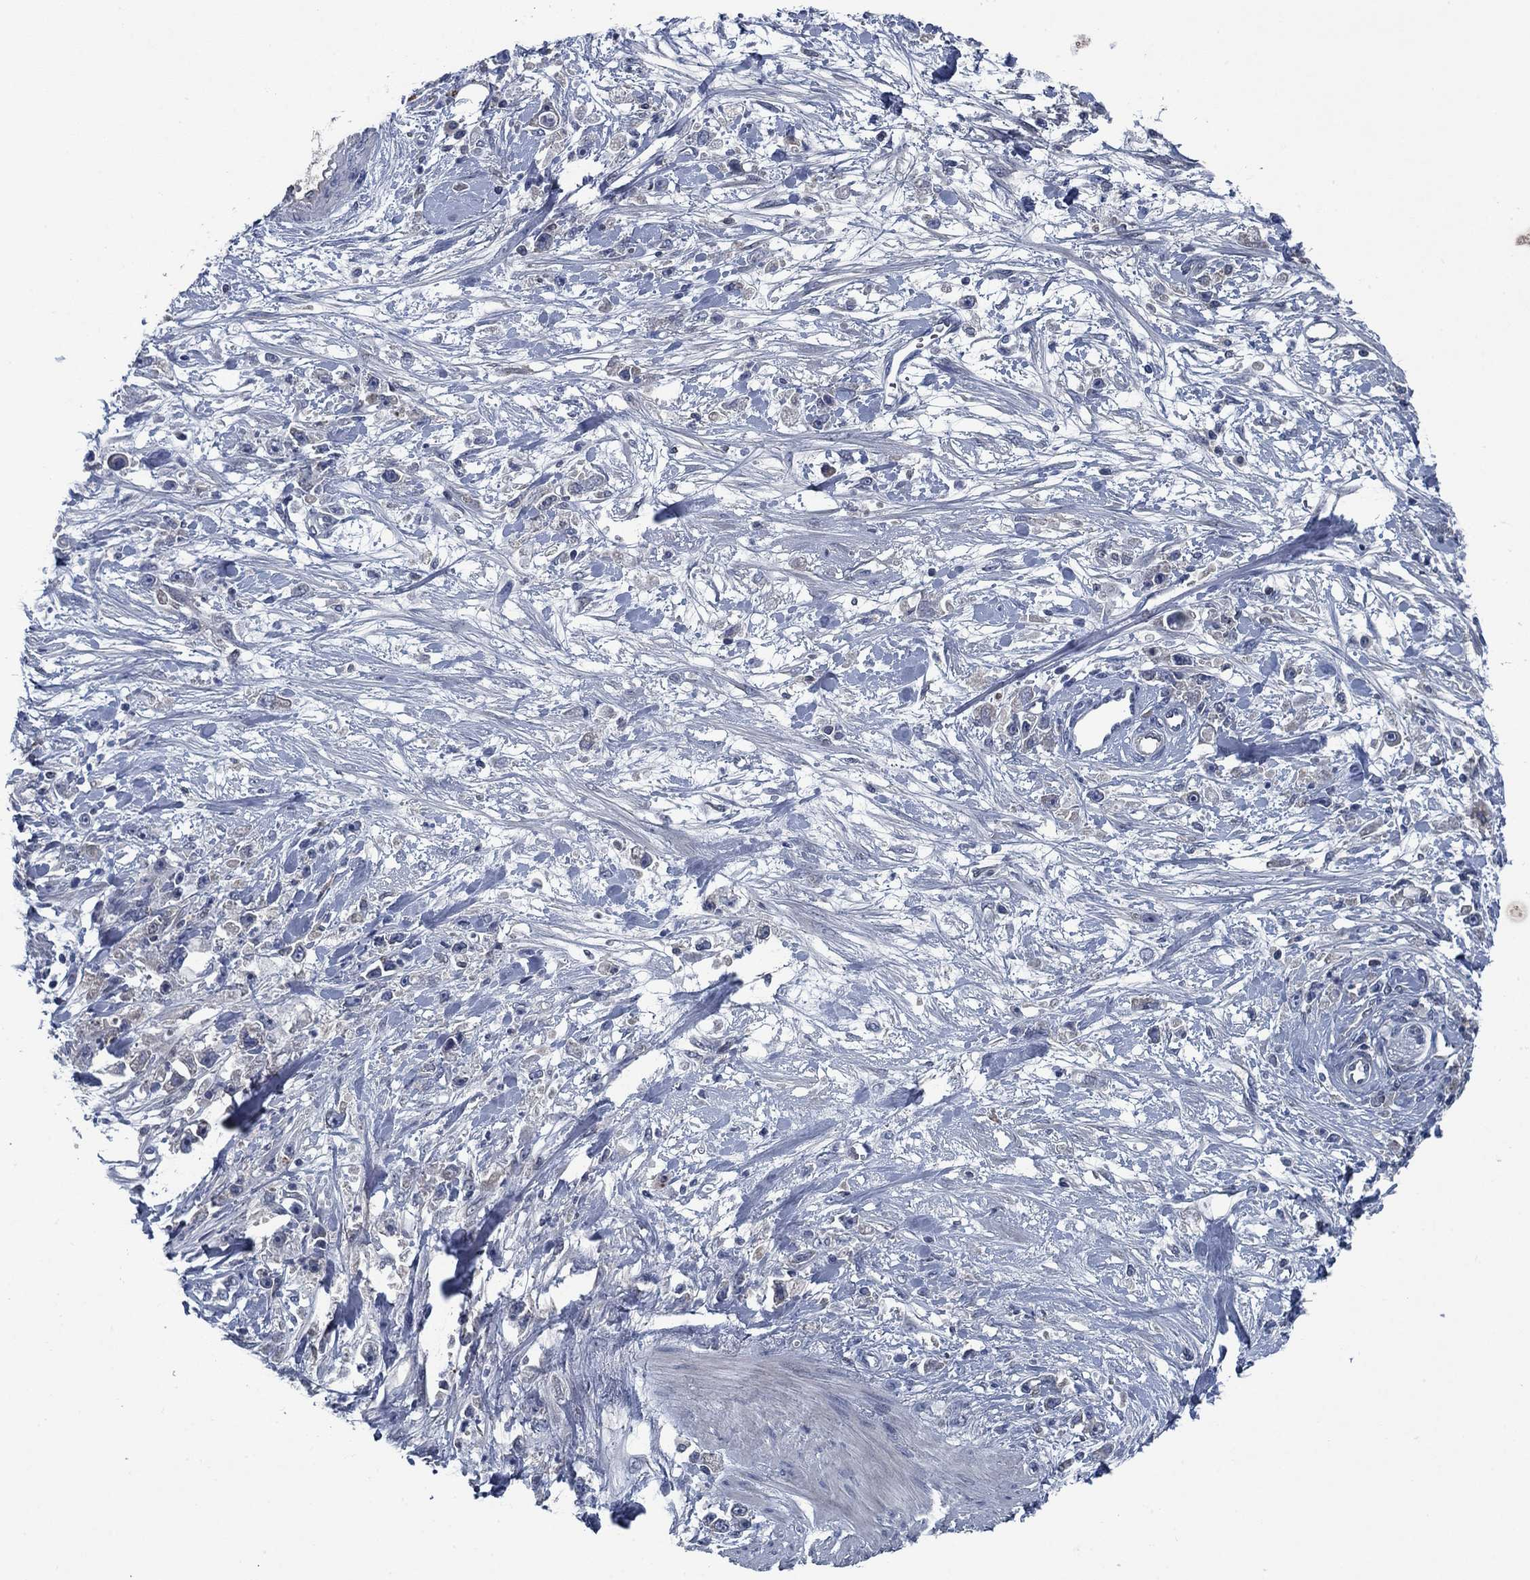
{"staining": {"intensity": "negative", "quantity": "none", "location": "none"}, "tissue": "stomach cancer", "cell_type": "Tumor cells", "image_type": "cancer", "snomed": [{"axis": "morphology", "description": "Adenocarcinoma, NOS"}, {"axis": "topography", "description": "Stomach"}], "caption": "This micrograph is of stomach cancer (adenocarcinoma) stained with immunohistochemistry (IHC) to label a protein in brown with the nuclei are counter-stained blue. There is no expression in tumor cells. (Stains: DAB (3,3'-diaminobenzidine) IHC with hematoxylin counter stain, Microscopy: brightfield microscopy at high magnification).", "gene": "PNMA8A", "patient": {"sex": "female", "age": 59}}